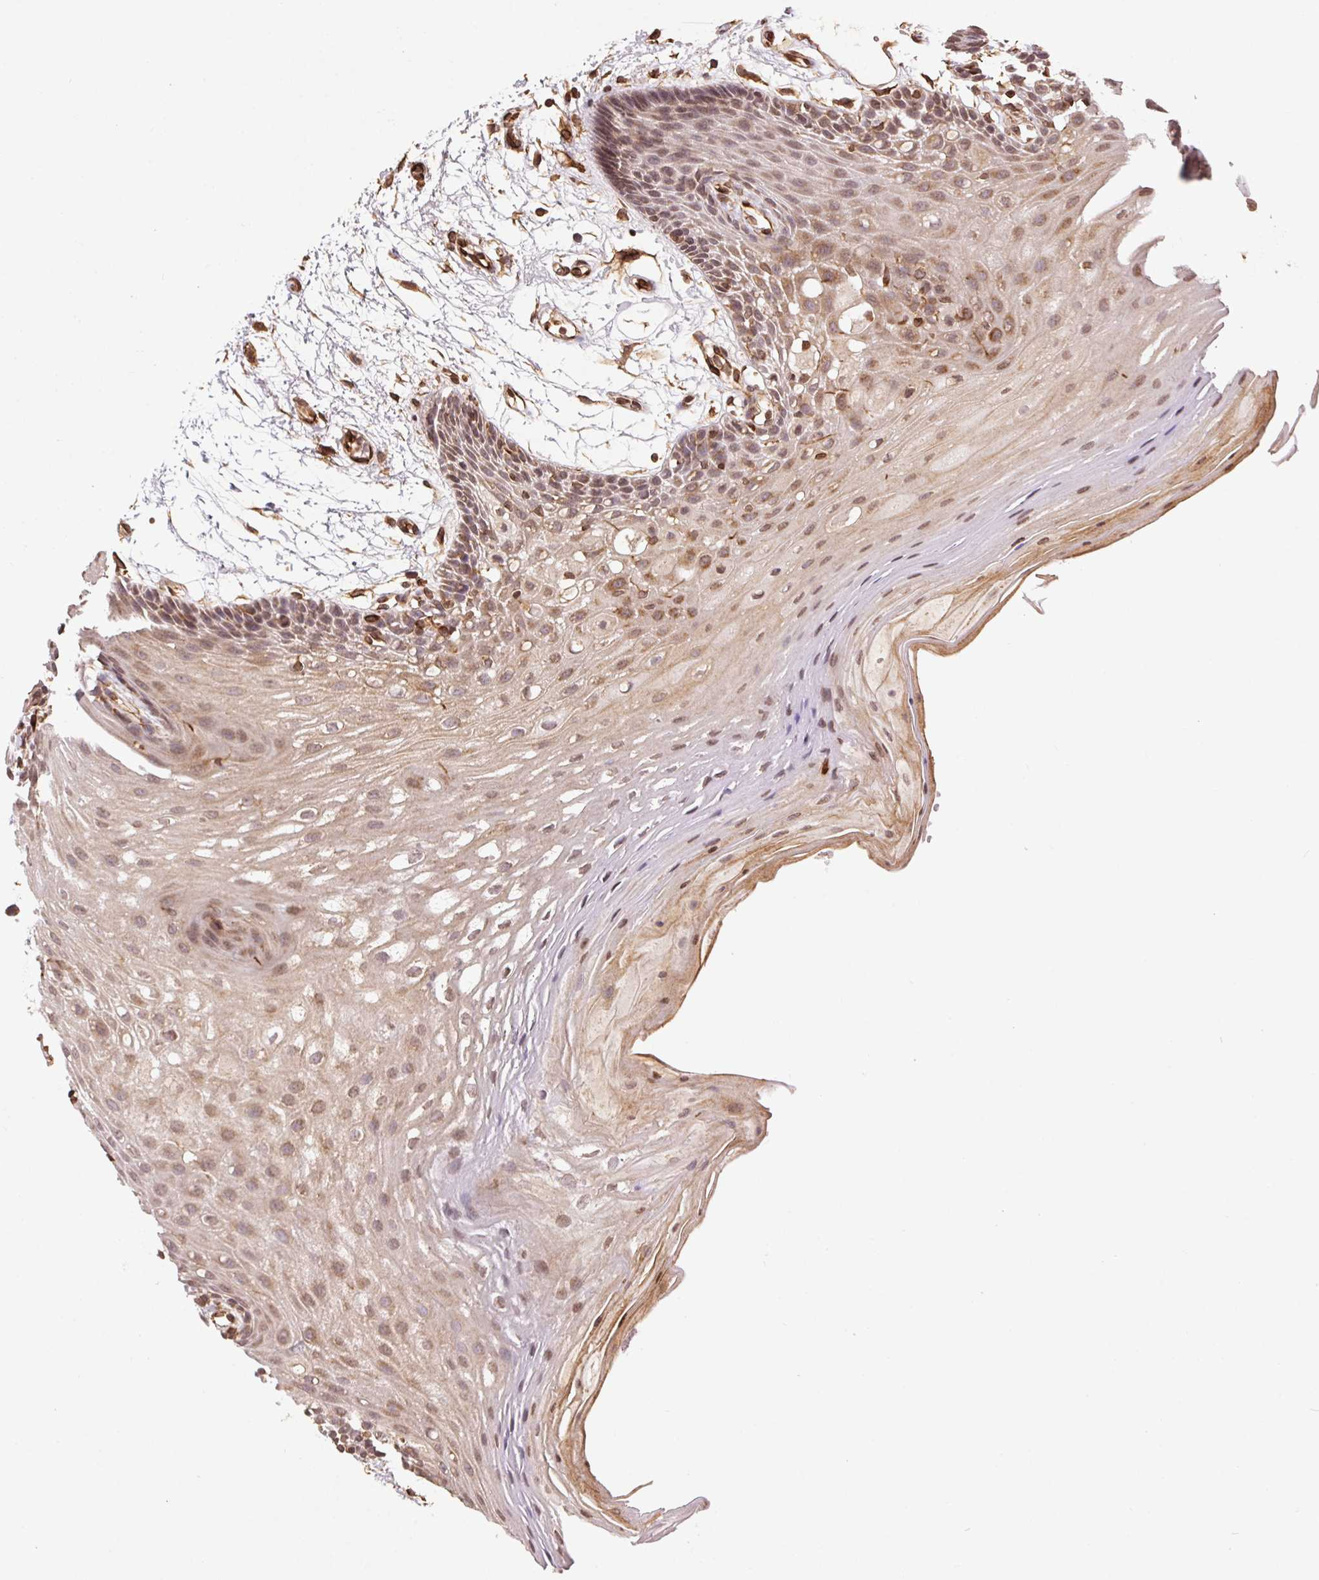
{"staining": {"intensity": "moderate", "quantity": "25%-75%", "location": "cytoplasmic/membranous"}, "tissue": "oral mucosa", "cell_type": "Squamous epithelial cells", "image_type": "normal", "snomed": [{"axis": "morphology", "description": "Normal tissue, NOS"}, {"axis": "morphology", "description": "Squamous cell carcinoma, NOS"}, {"axis": "topography", "description": "Oral tissue"}, {"axis": "topography", "description": "Tounge, NOS"}, {"axis": "topography", "description": "Head-Neck"}], "caption": "Oral mucosa stained for a protein (brown) reveals moderate cytoplasmic/membranous positive staining in about 25%-75% of squamous epithelial cells.", "gene": "SPRED2", "patient": {"sex": "male", "age": 62}}